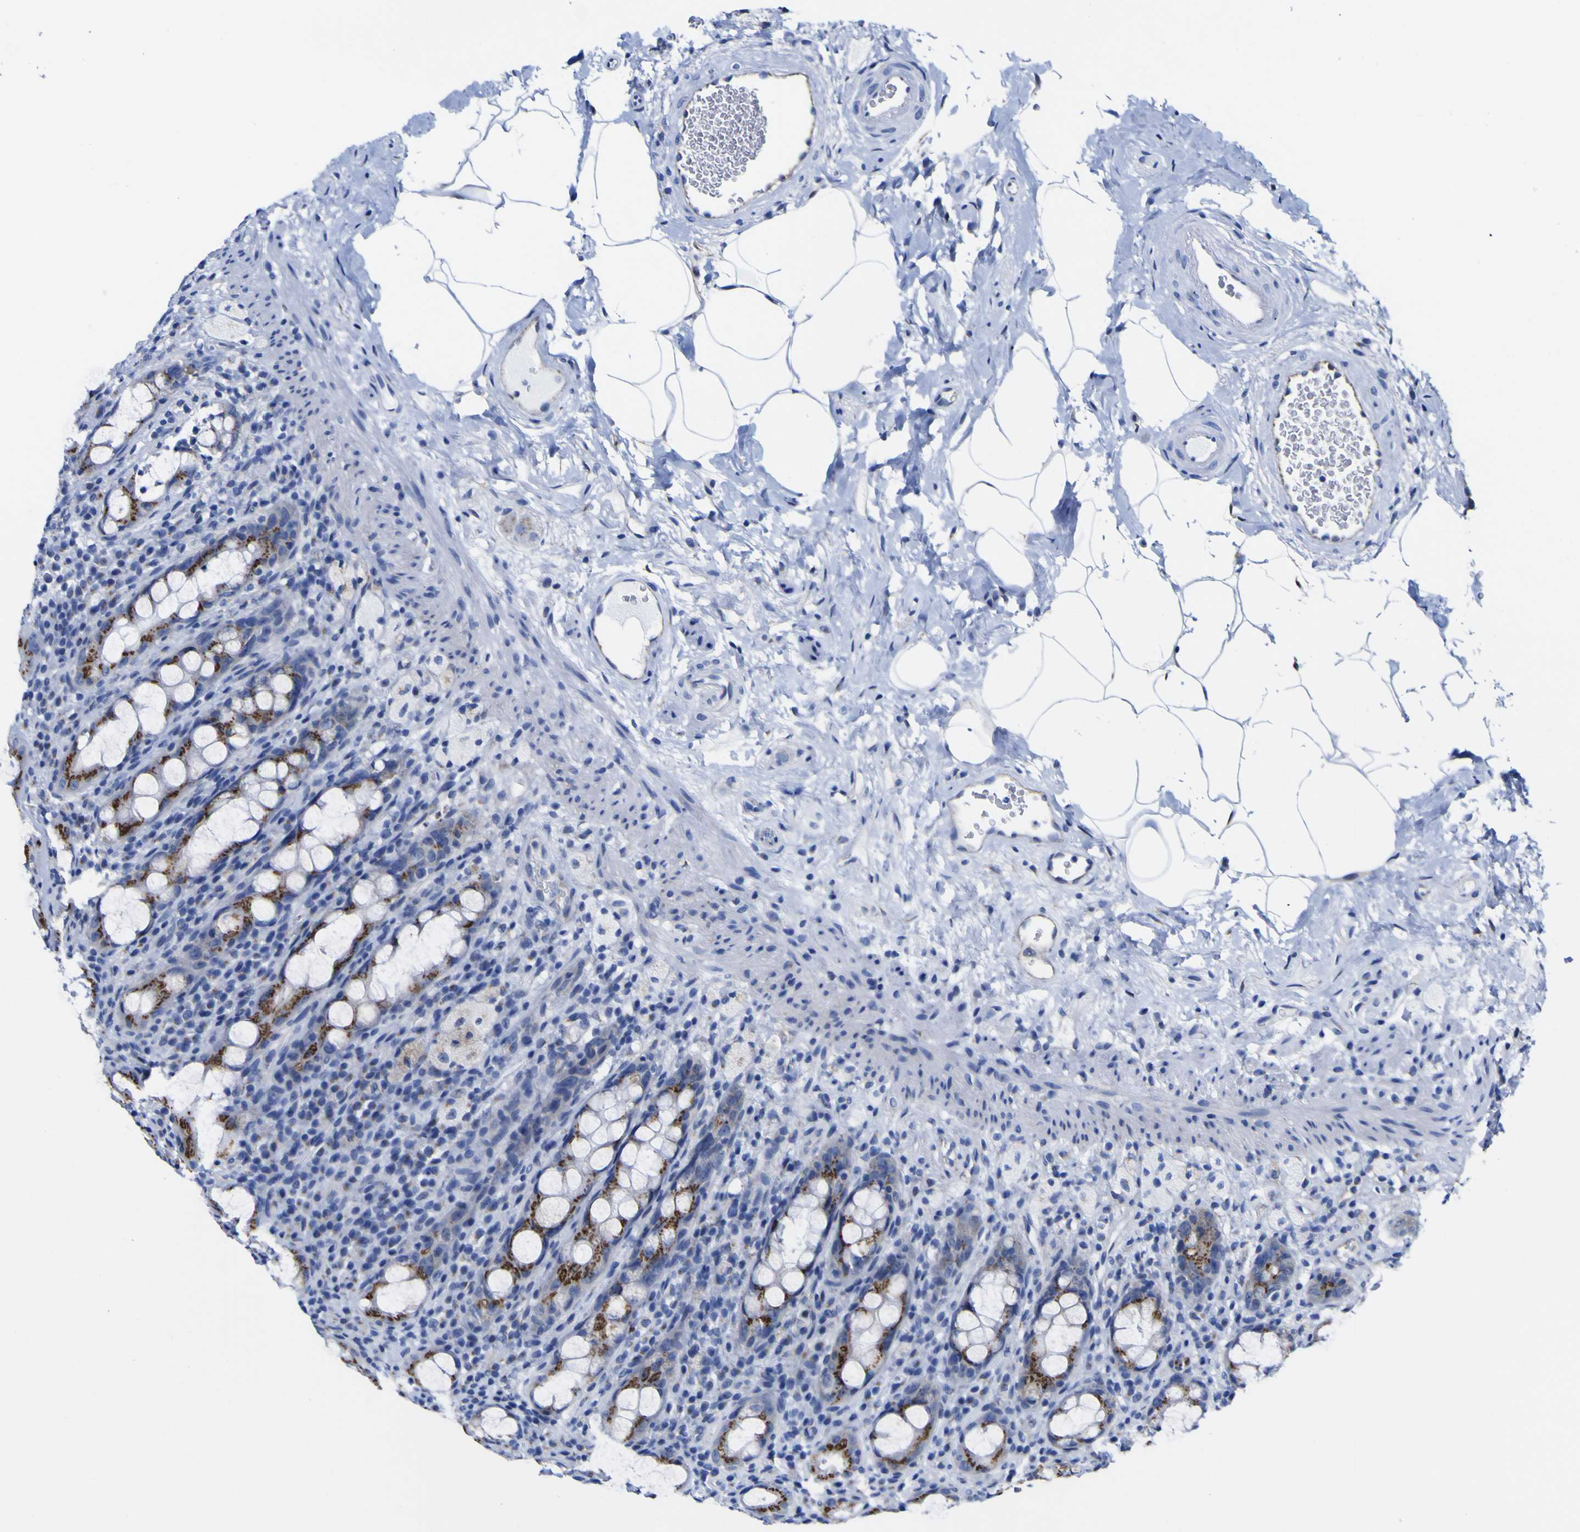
{"staining": {"intensity": "strong", "quantity": ">75%", "location": "cytoplasmic/membranous"}, "tissue": "rectum", "cell_type": "Glandular cells", "image_type": "normal", "snomed": [{"axis": "morphology", "description": "Normal tissue, NOS"}, {"axis": "topography", "description": "Rectum"}], "caption": "Protein expression analysis of normal human rectum reveals strong cytoplasmic/membranous staining in about >75% of glandular cells. (DAB (3,3'-diaminobenzidine) IHC with brightfield microscopy, high magnification).", "gene": "GOLM1", "patient": {"sex": "male", "age": 44}}